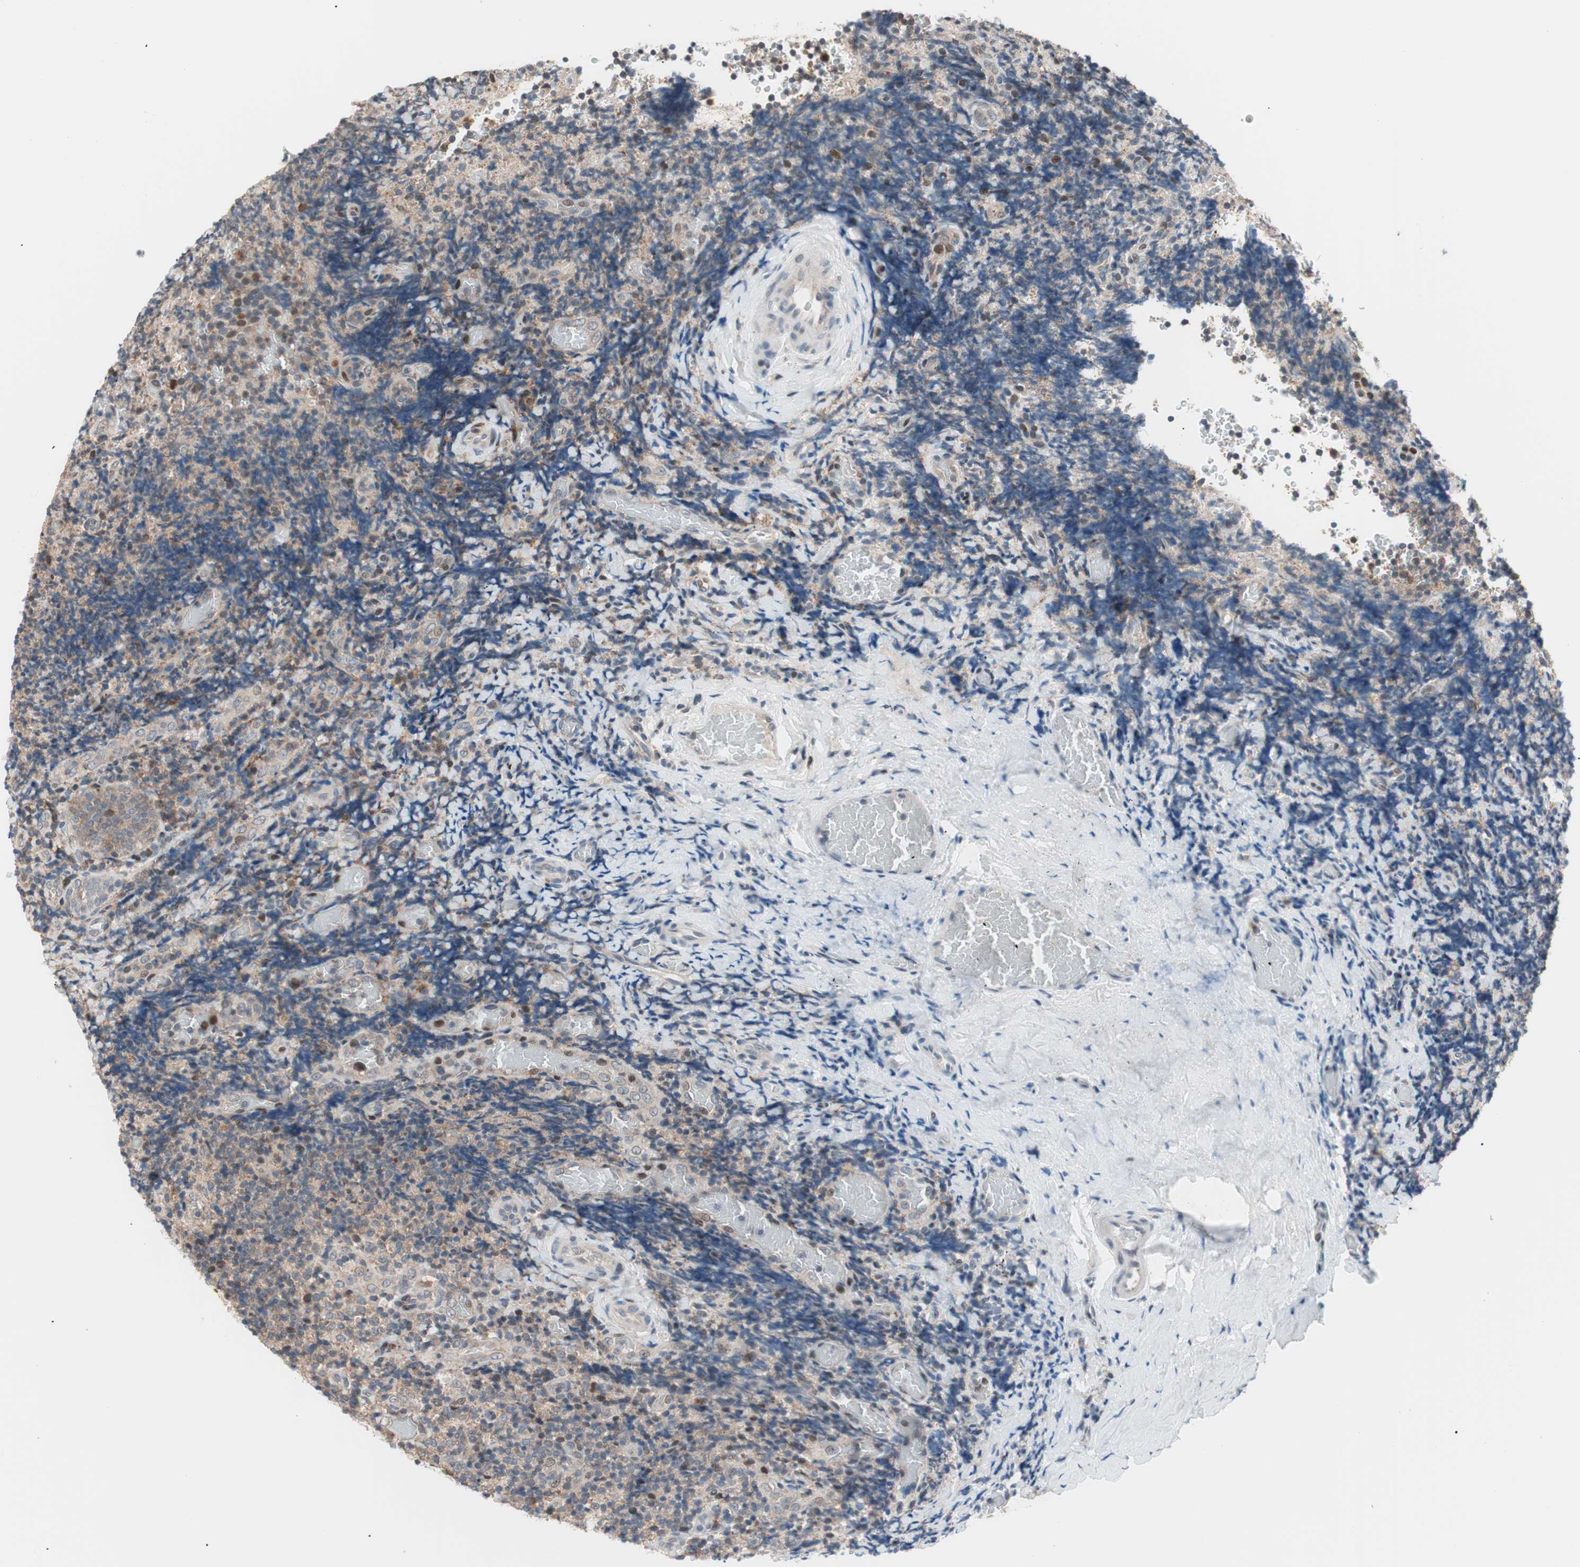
{"staining": {"intensity": "moderate", "quantity": "<25%", "location": "cytoplasmic/membranous"}, "tissue": "lymphoma", "cell_type": "Tumor cells", "image_type": "cancer", "snomed": [{"axis": "morphology", "description": "Malignant lymphoma, non-Hodgkin's type, High grade"}, {"axis": "topography", "description": "Tonsil"}], "caption": "There is low levels of moderate cytoplasmic/membranous staining in tumor cells of lymphoma, as demonstrated by immunohistochemical staining (brown color).", "gene": "POLH", "patient": {"sex": "female", "age": 36}}